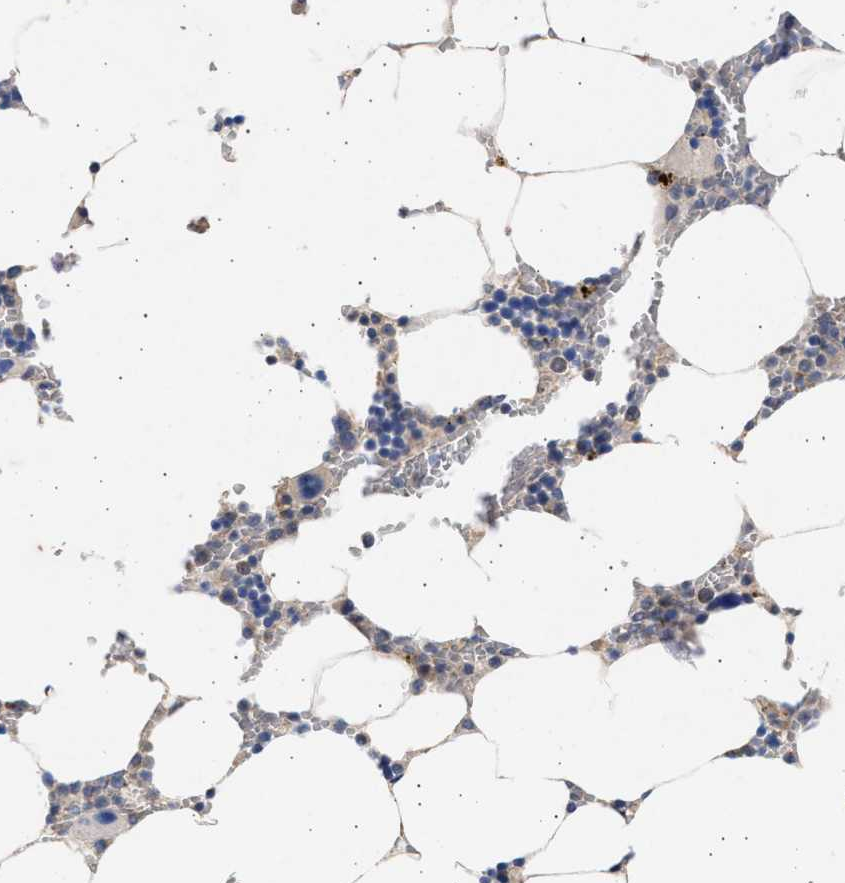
{"staining": {"intensity": "moderate", "quantity": "<25%", "location": "cytoplasmic/membranous"}, "tissue": "bone marrow", "cell_type": "Hematopoietic cells", "image_type": "normal", "snomed": [{"axis": "morphology", "description": "Normal tissue, NOS"}, {"axis": "topography", "description": "Bone marrow"}], "caption": "About <25% of hematopoietic cells in normal bone marrow reveal moderate cytoplasmic/membranous protein expression as visualized by brown immunohistochemical staining.", "gene": "NBR1", "patient": {"sex": "male", "age": 70}}